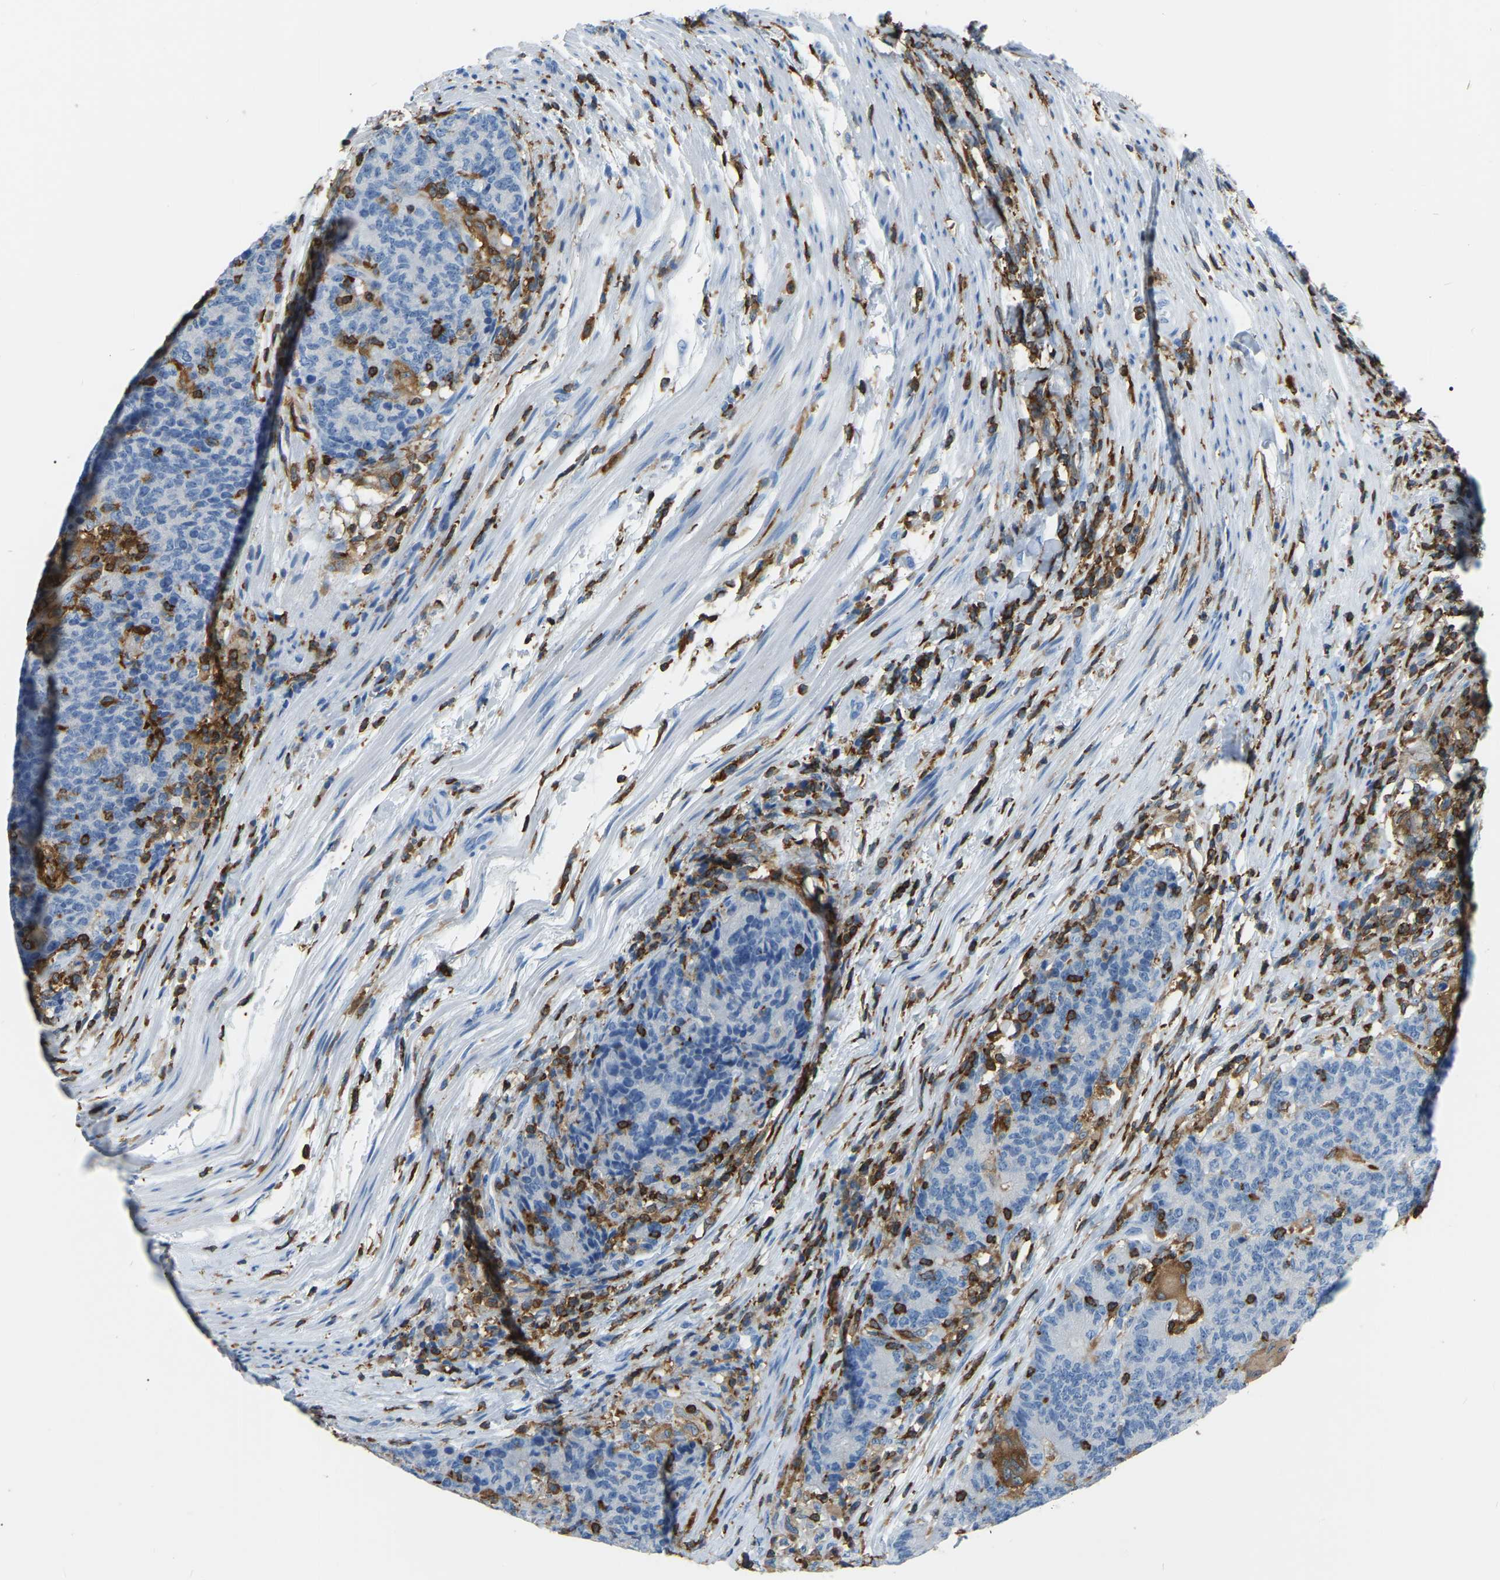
{"staining": {"intensity": "negative", "quantity": "none", "location": "none"}, "tissue": "colorectal cancer", "cell_type": "Tumor cells", "image_type": "cancer", "snomed": [{"axis": "morphology", "description": "Normal tissue, NOS"}, {"axis": "morphology", "description": "Adenocarcinoma, NOS"}, {"axis": "topography", "description": "Colon"}], "caption": "Immunohistochemical staining of colorectal cancer exhibits no significant positivity in tumor cells. (DAB immunohistochemistry visualized using brightfield microscopy, high magnification).", "gene": "ARHGAP45", "patient": {"sex": "female", "age": 75}}